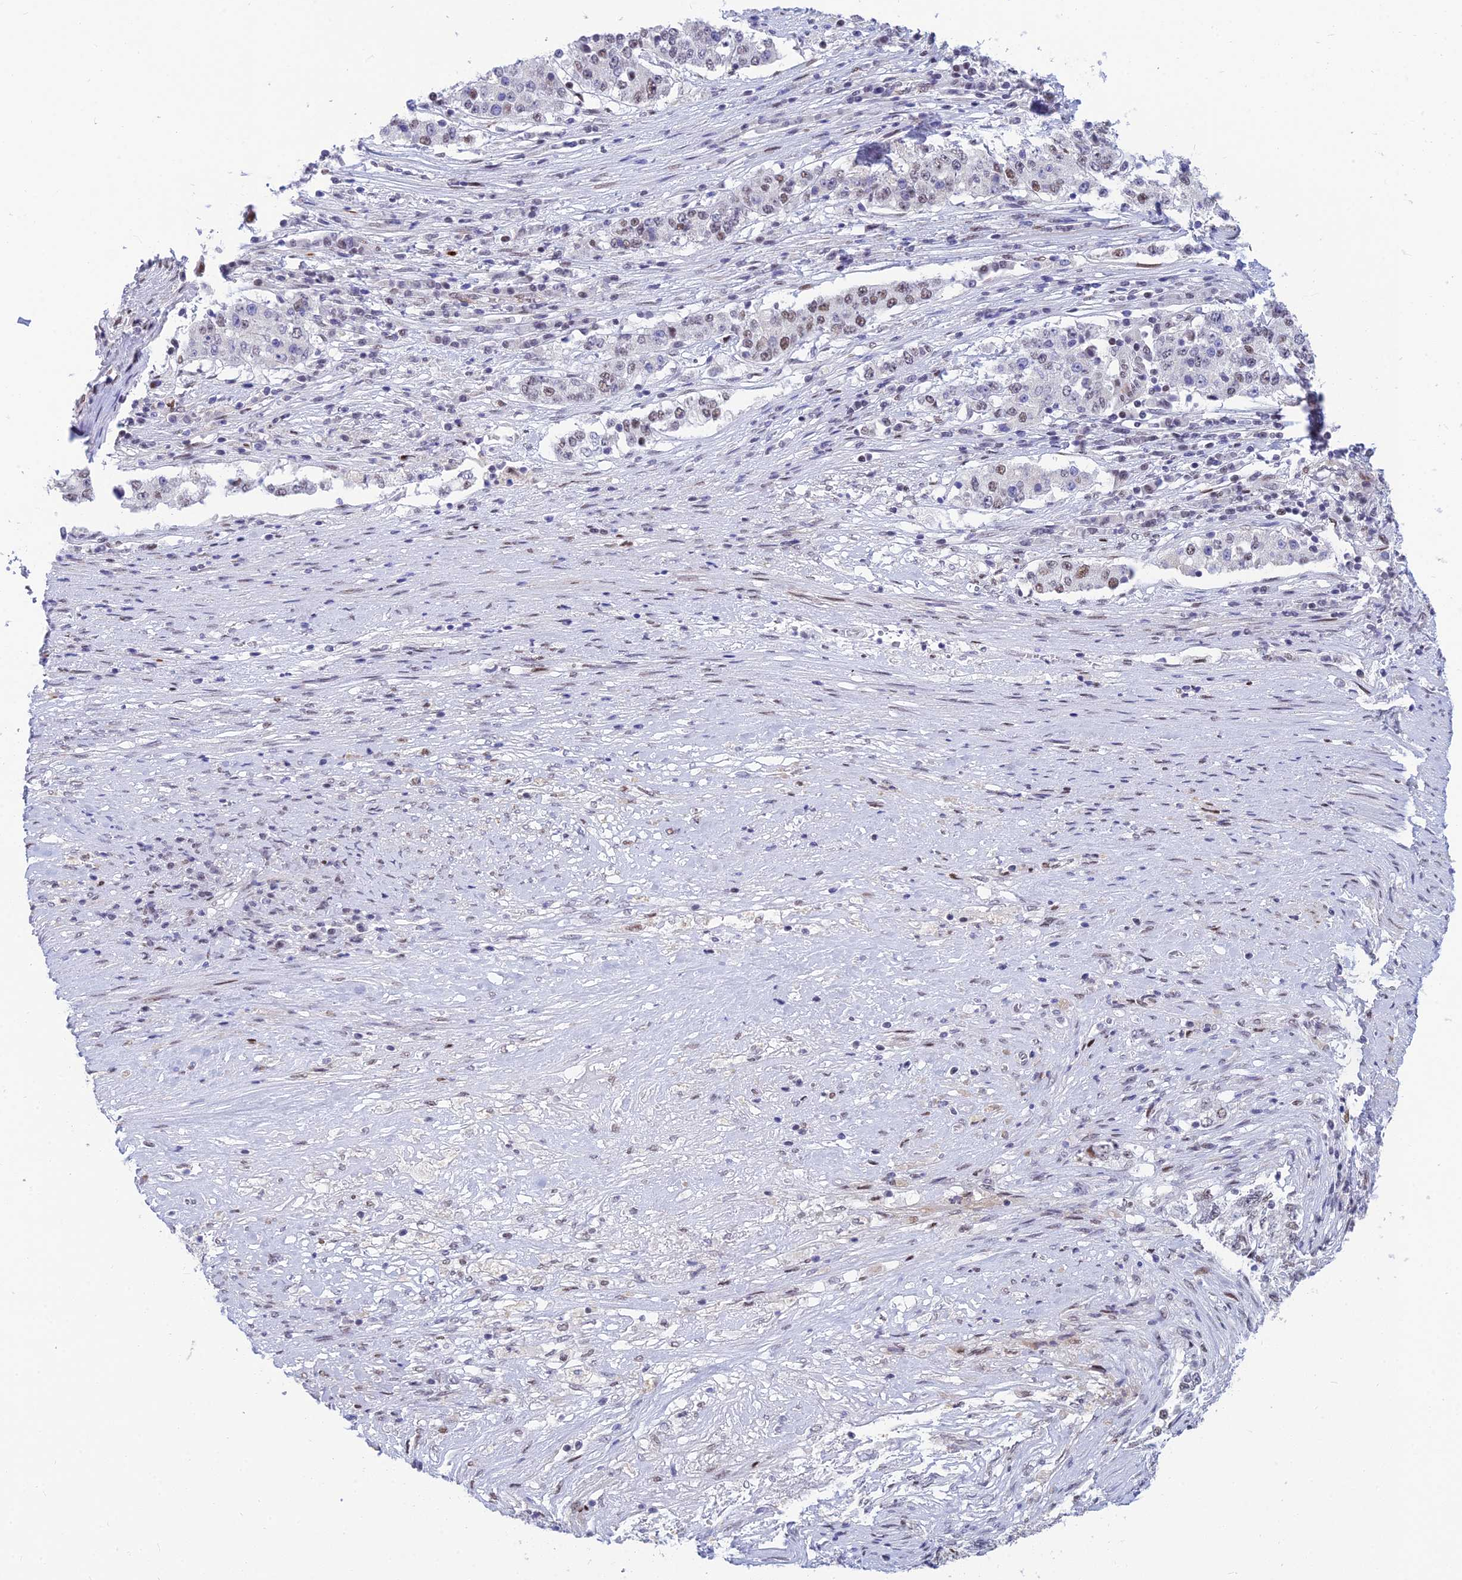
{"staining": {"intensity": "weak", "quantity": "25%-75%", "location": "nuclear"}, "tissue": "stomach cancer", "cell_type": "Tumor cells", "image_type": "cancer", "snomed": [{"axis": "morphology", "description": "Adenocarcinoma, NOS"}, {"axis": "topography", "description": "Stomach"}], "caption": "High-power microscopy captured an IHC photomicrograph of stomach adenocarcinoma, revealing weak nuclear staining in about 25%-75% of tumor cells.", "gene": "CLK4", "patient": {"sex": "male", "age": 59}}